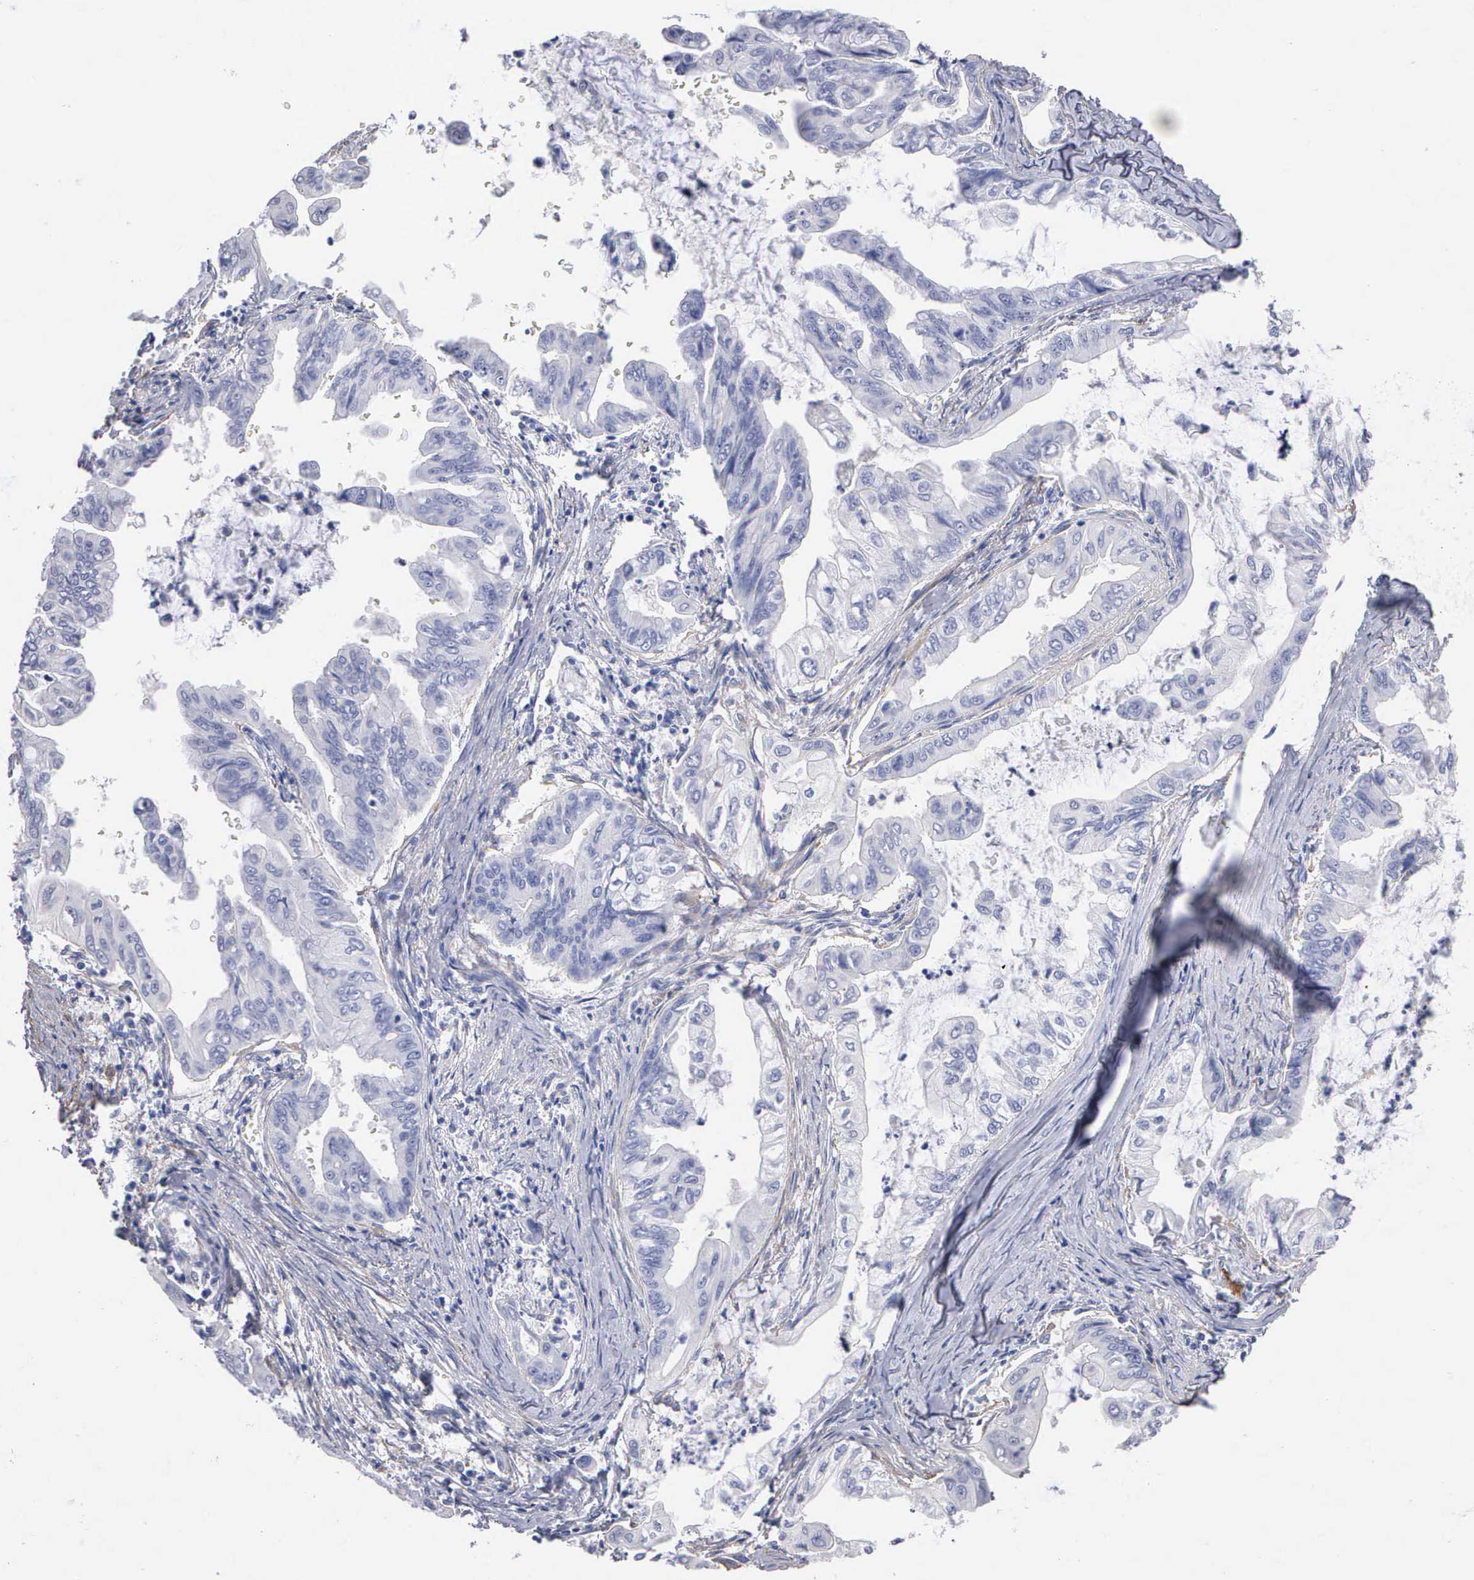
{"staining": {"intensity": "negative", "quantity": "none", "location": "none"}, "tissue": "stomach cancer", "cell_type": "Tumor cells", "image_type": "cancer", "snomed": [{"axis": "morphology", "description": "Adenocarcinoma, NOS"}, {"axis": "topography", "description": "Stomach, upper"}], "caption": "Protein analysis of stomach cancer (adenocarcinoma) reveals no significant staining in tumor cells.", "gene": "ELFN2", "patient": {"sex": "male", "age": 80}}